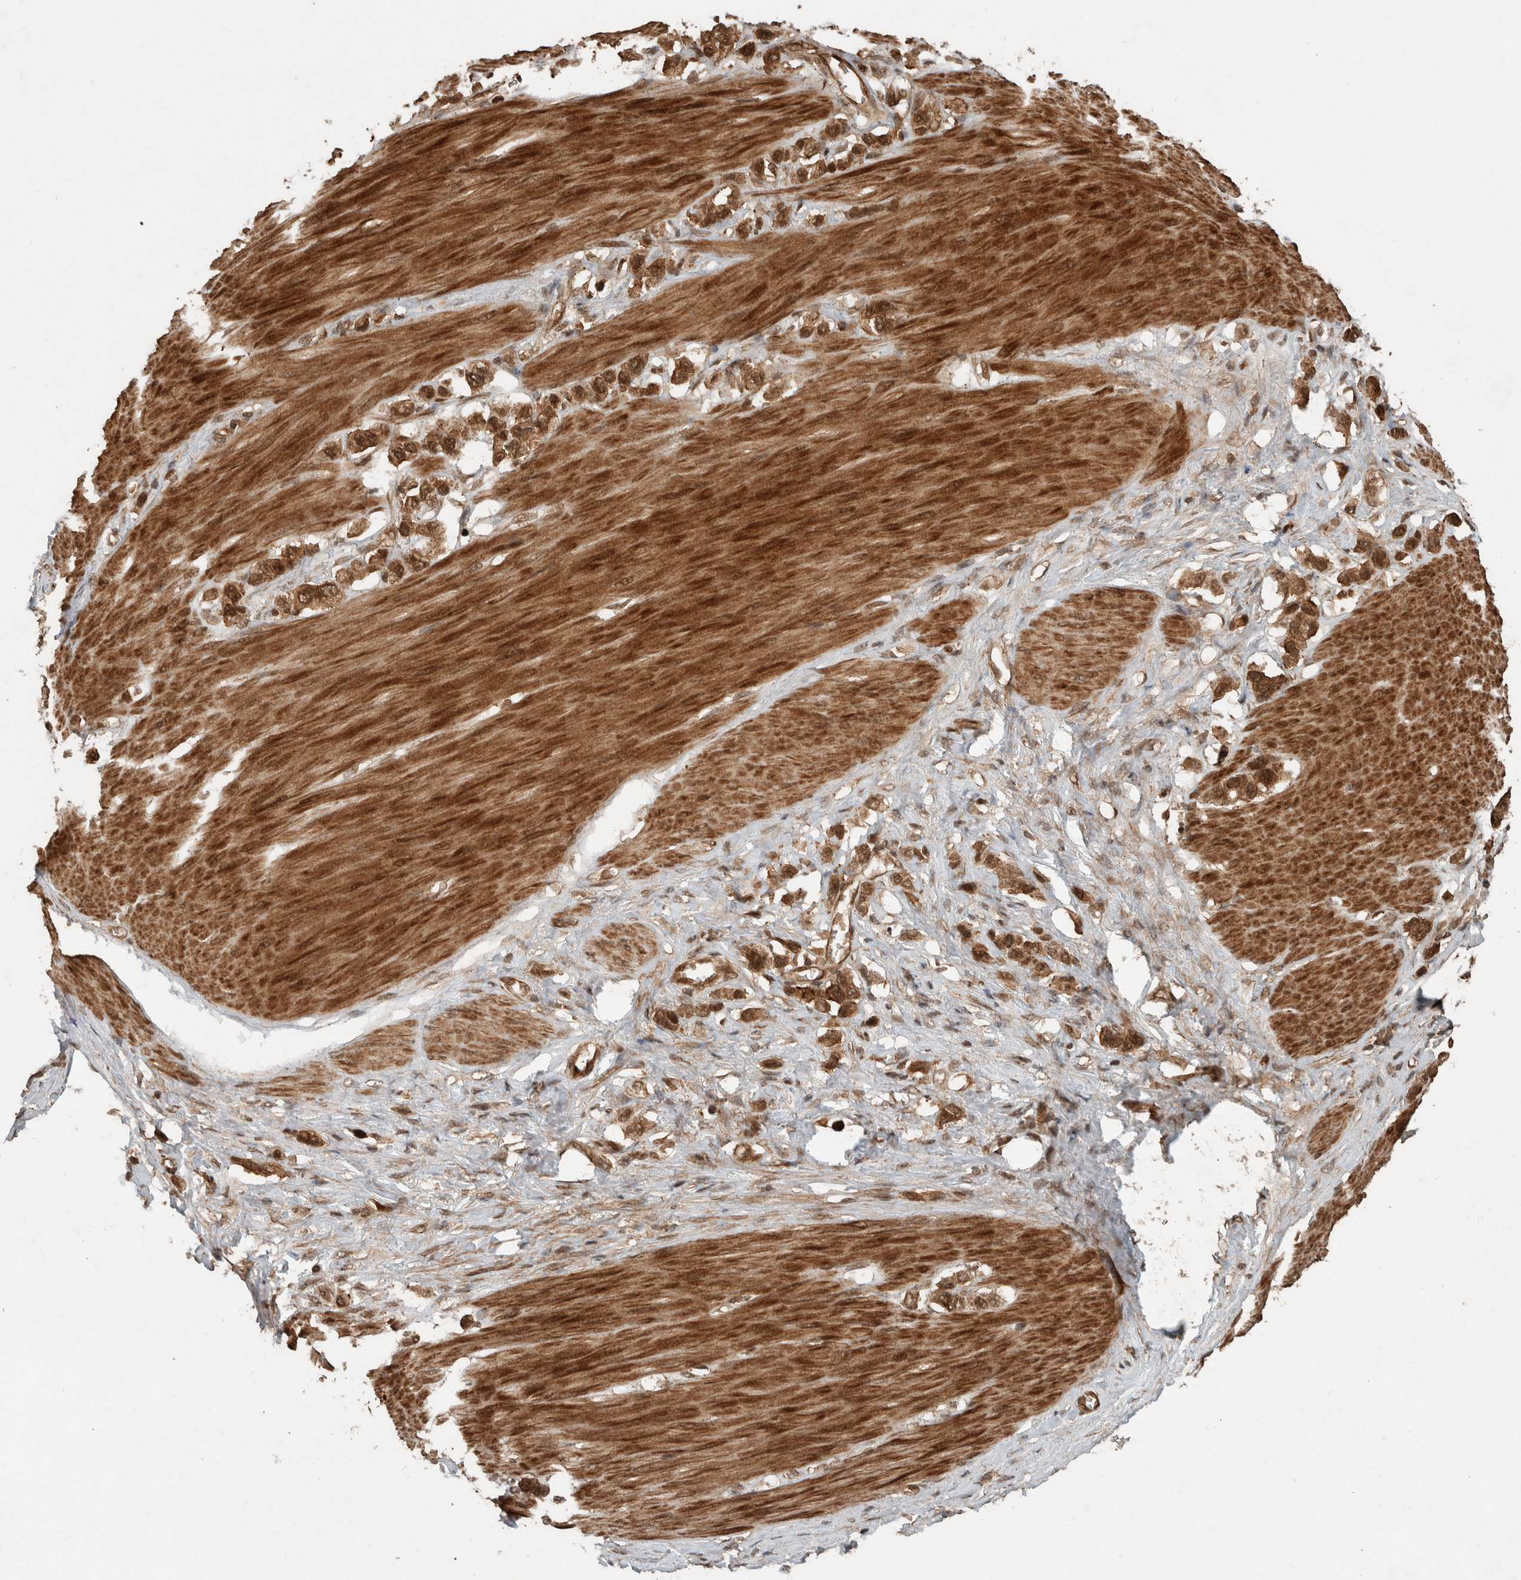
{"staining": {"intensity": "moderate", "quantity": ">75%", "location": "cytoplasmic/membranous,nuclear"}, "tissue": "stomach cancer", "cell_type": "Tumor cells", "image_type": "cancer", "snomed": [{"axis": "morphology", "description": "Adenocarcinoma, NOS"}, {"axis": "topography", "description": "Stomach"}], "caption": "This photomicrograph reveals immunohistochemistry (IHC) staining of adenocarcinoma (stomach), with medium moderate cytoplasmic/membranous and nuclear positivity in approximately >75% of tumor cells.", "gene": "CNTROB", "patient": {"sex": "female", "age": 65}}